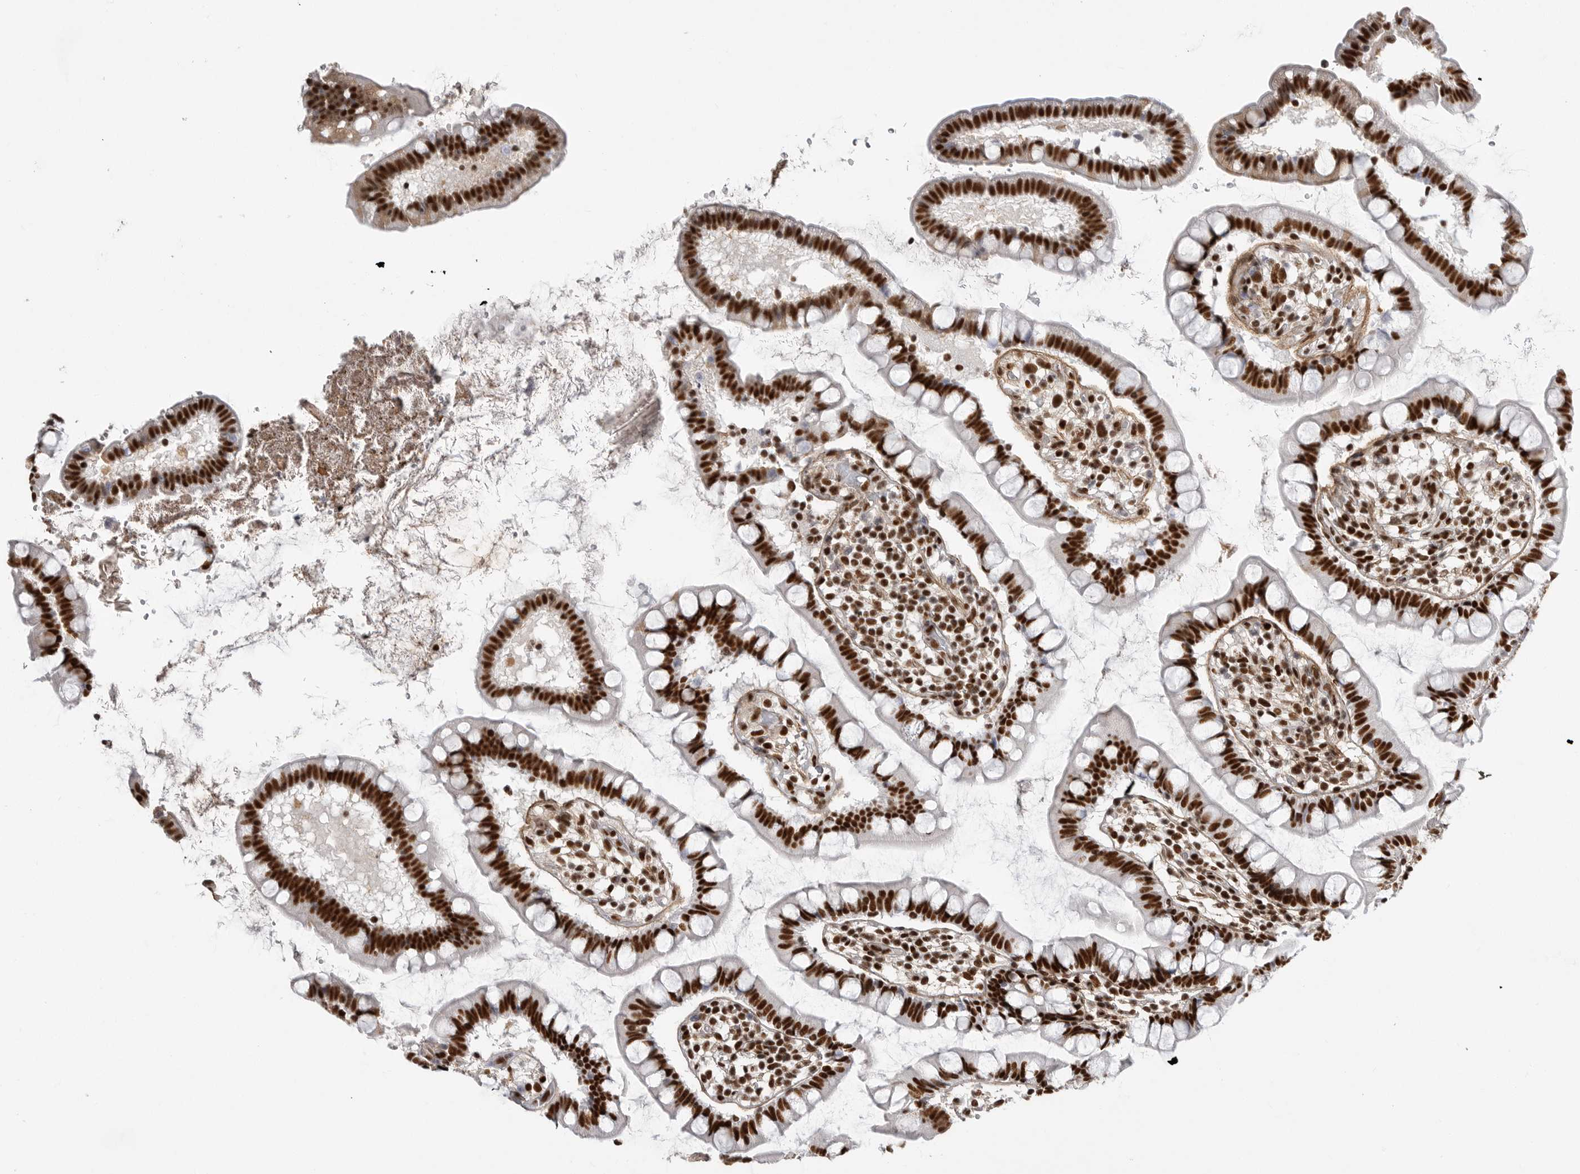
{"staining": {"intensity": "strong", "quantity": ">75%", "location": "nuclear"}, "tissue": "small intestine", "cell_type": "Glandular cells", "image_type": "normal", "snomed": [{"axis": "morphology", "description": "Normal tissue, NOS"}, {"axis": "topography", "description": "Small intestine"}], "caption": "Strong nuclear staining is appreciated in about >75% of glandular cells in normal small intestine. The staining was performed using DAB (3,3'-diaminobenzidine), with brown indicating positive protein expression. Nuclei are stained blue with hematoxylin.", "gene": "PPP1R8", "patient": {"sex": "female", "age": 84}}